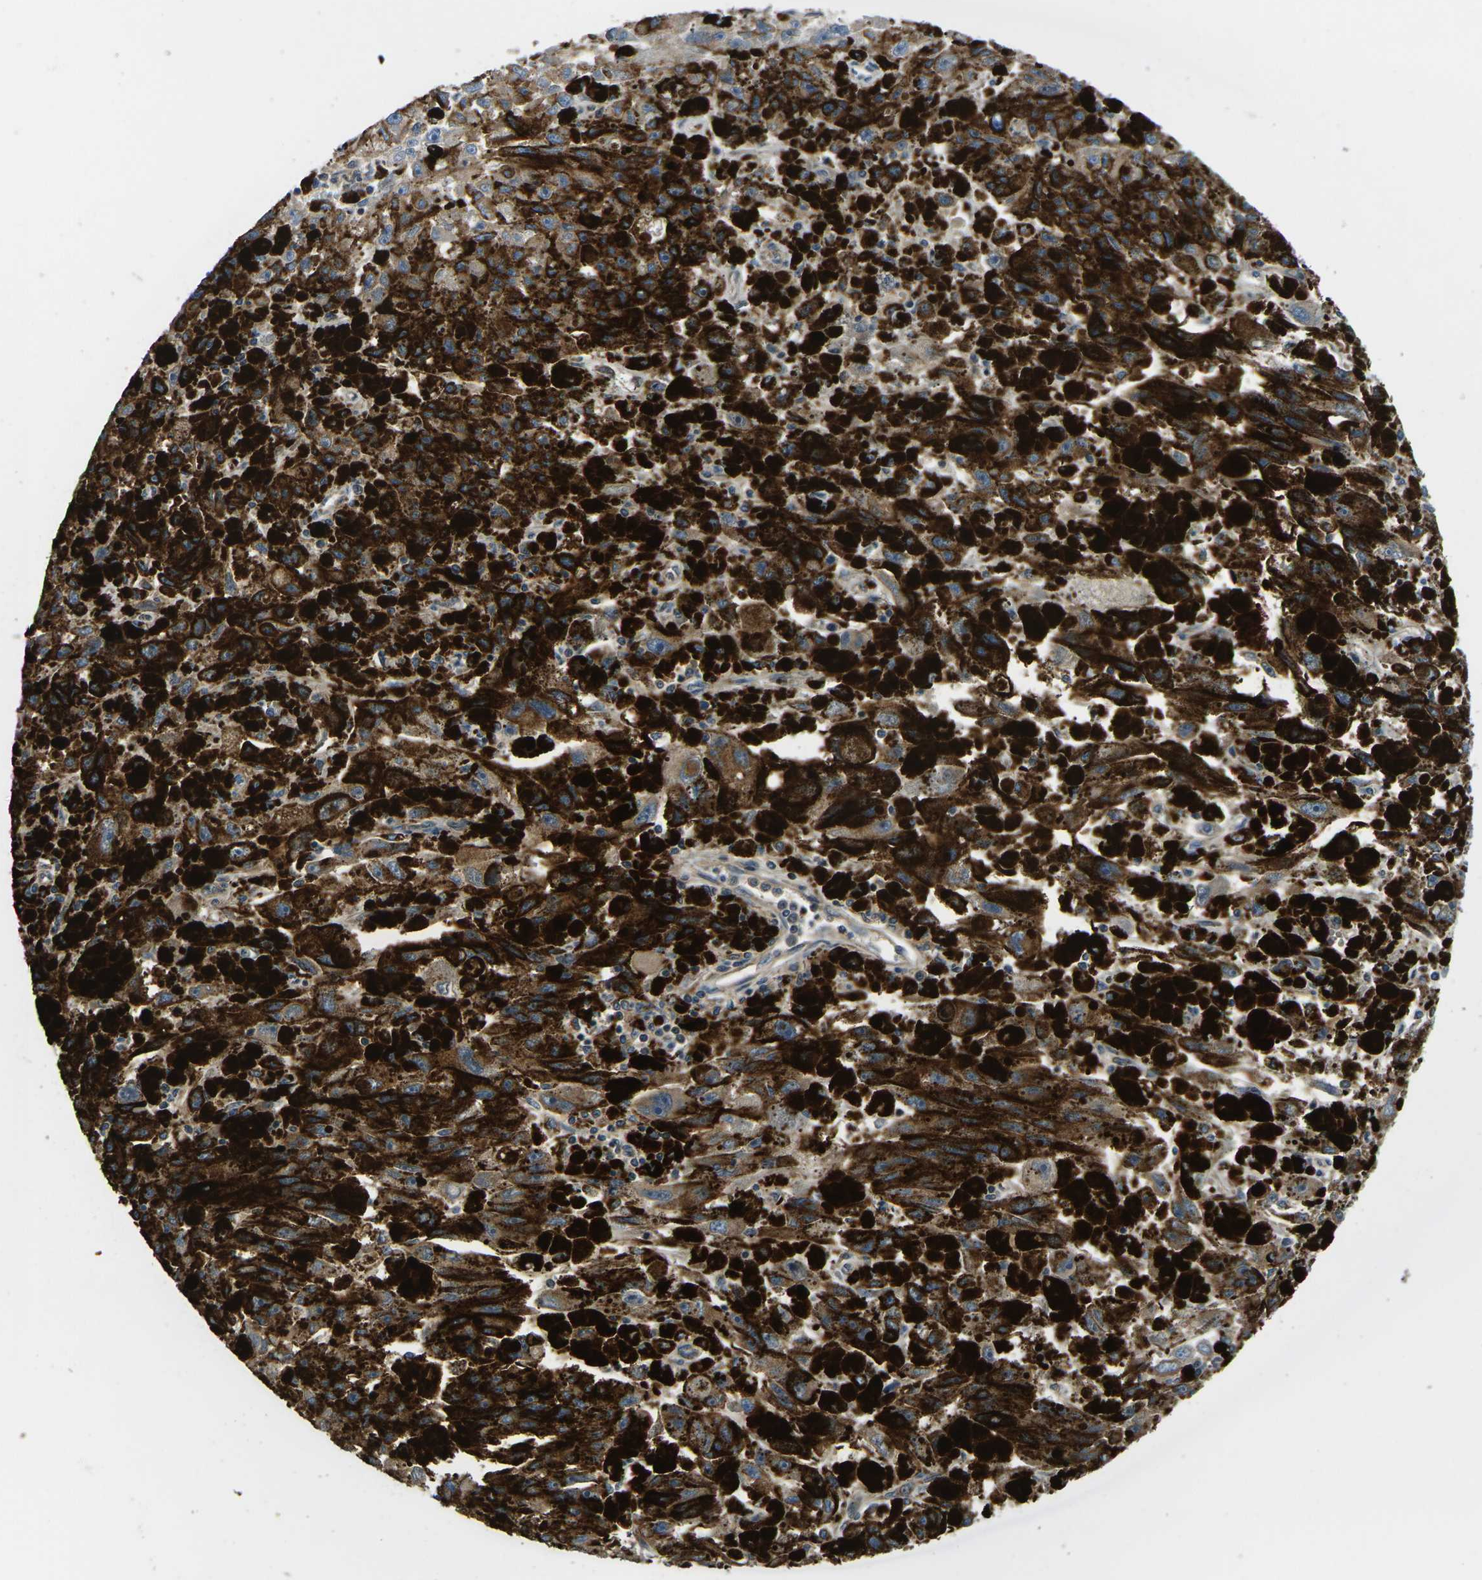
{"staining": {"intensity": "weak", "quantity": ">75%", "location": "cytoplasmic/membranous"}, "tissue": "melanoma", "cell_type": "Tumor cells", "image_type": "cancer", "snomed": [{"axis": "morphology", "description": "Malignant melanoma, NOS"}, {"axis": "topography", "description": "Skin"}], "caption": "DAB immunohistochemical staining of human malignant melanoma shows weak cytoplasmic/membranous protein expression in approximately >75% of tumor cells.", "gene": "KCNJ15", "patient": {"sex": "female", "age": 104}}